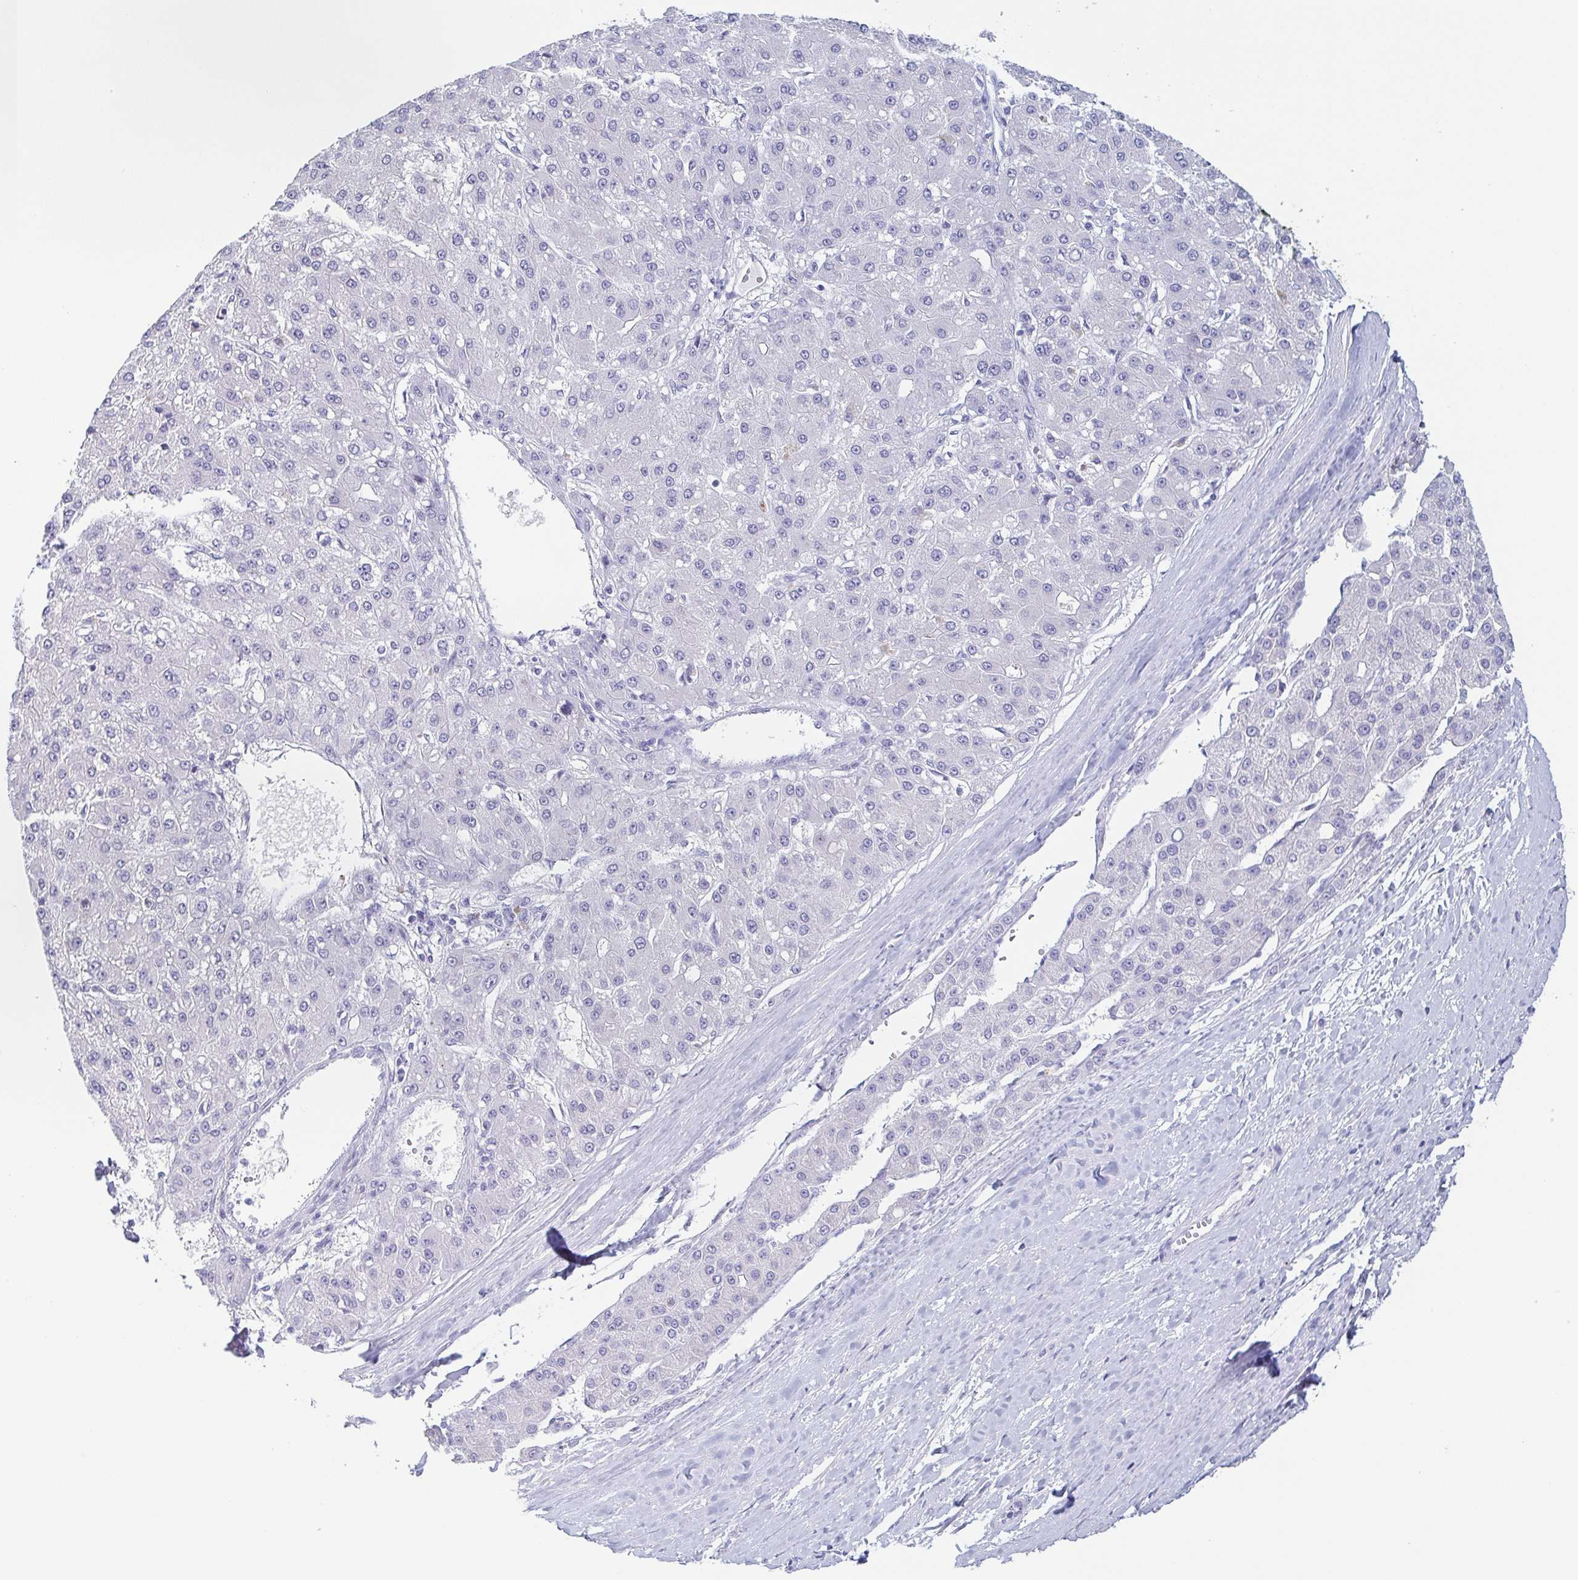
{"staining": {"intensity": "negative", "quantity": "none", "location": "none"}, "tissue": "liver cancer", "cell_type": "Tumor cells", "image_type": "cancer", "snomed": [{"axis": "morphology", "description": "Carcinoma, Hepatocellular, NOS"}, {"axis": "topography", "description": "Liver"}], "caption": "DAB immunohistochemical staining of liver cancer exhibits no significant positivity in tumor cells.", "gene": "REG4", "patient": {"sex": "male", "age": 67}}